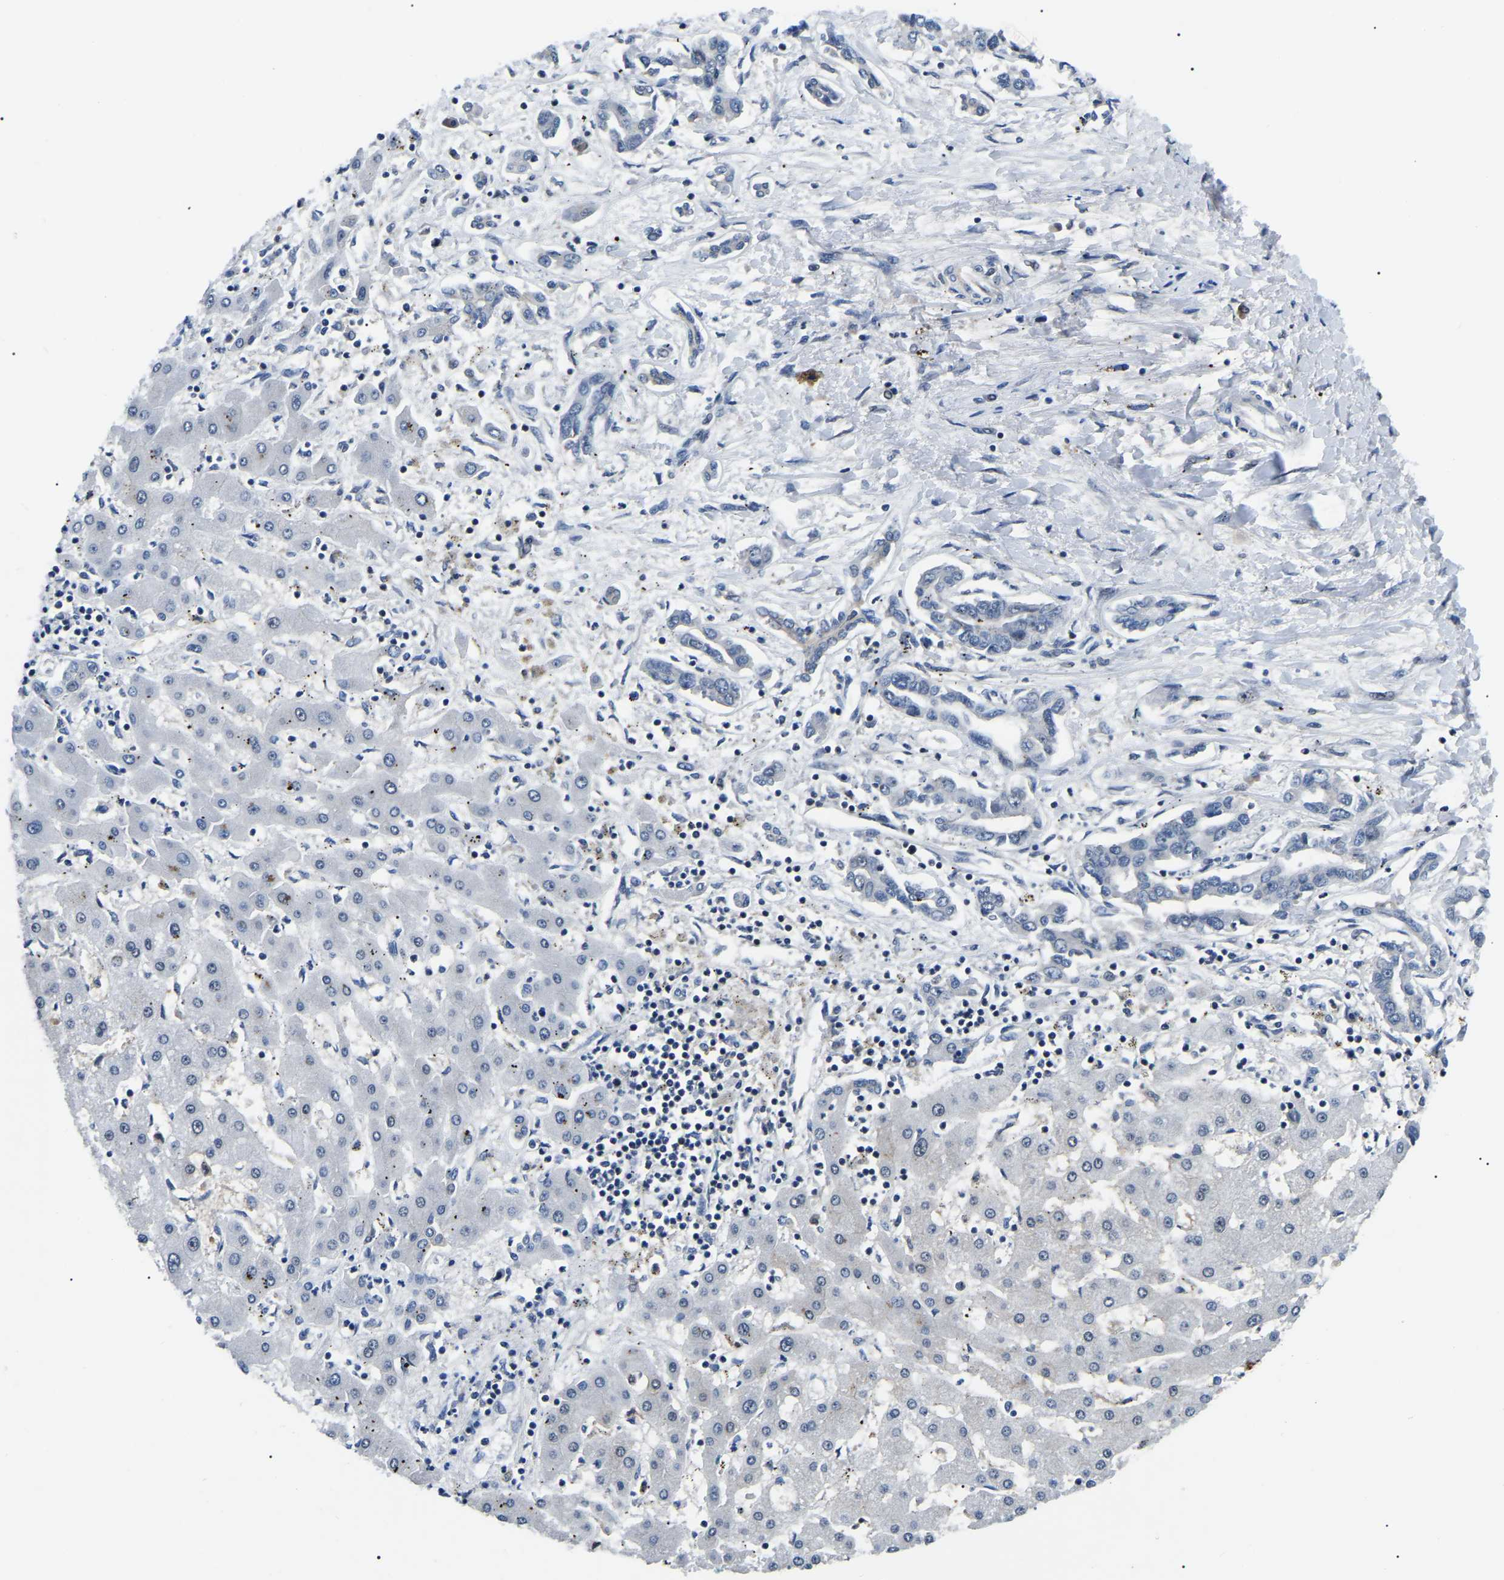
{"staining": {"intensity": "negative", "quantity": "none", "location": "none"}, "tissue": "liver cancer", "cell_type": "Tumor cells", "image_type": "cancer", "snomed": [{"axis": "morphology", "description": "Cholangiocarcinoma"}, {"axis": "topography", "description": "Liver"}], "caption": "Immunohistochemistry (IHC) image of neoplastic tissue: liver cancer stained with DAB (3,3'-diaminobenzidine) demonstrates no significant protein staining in tumor cells.", "gene": "RRP1B", "patient": {"sex": "male", "age": 59}}